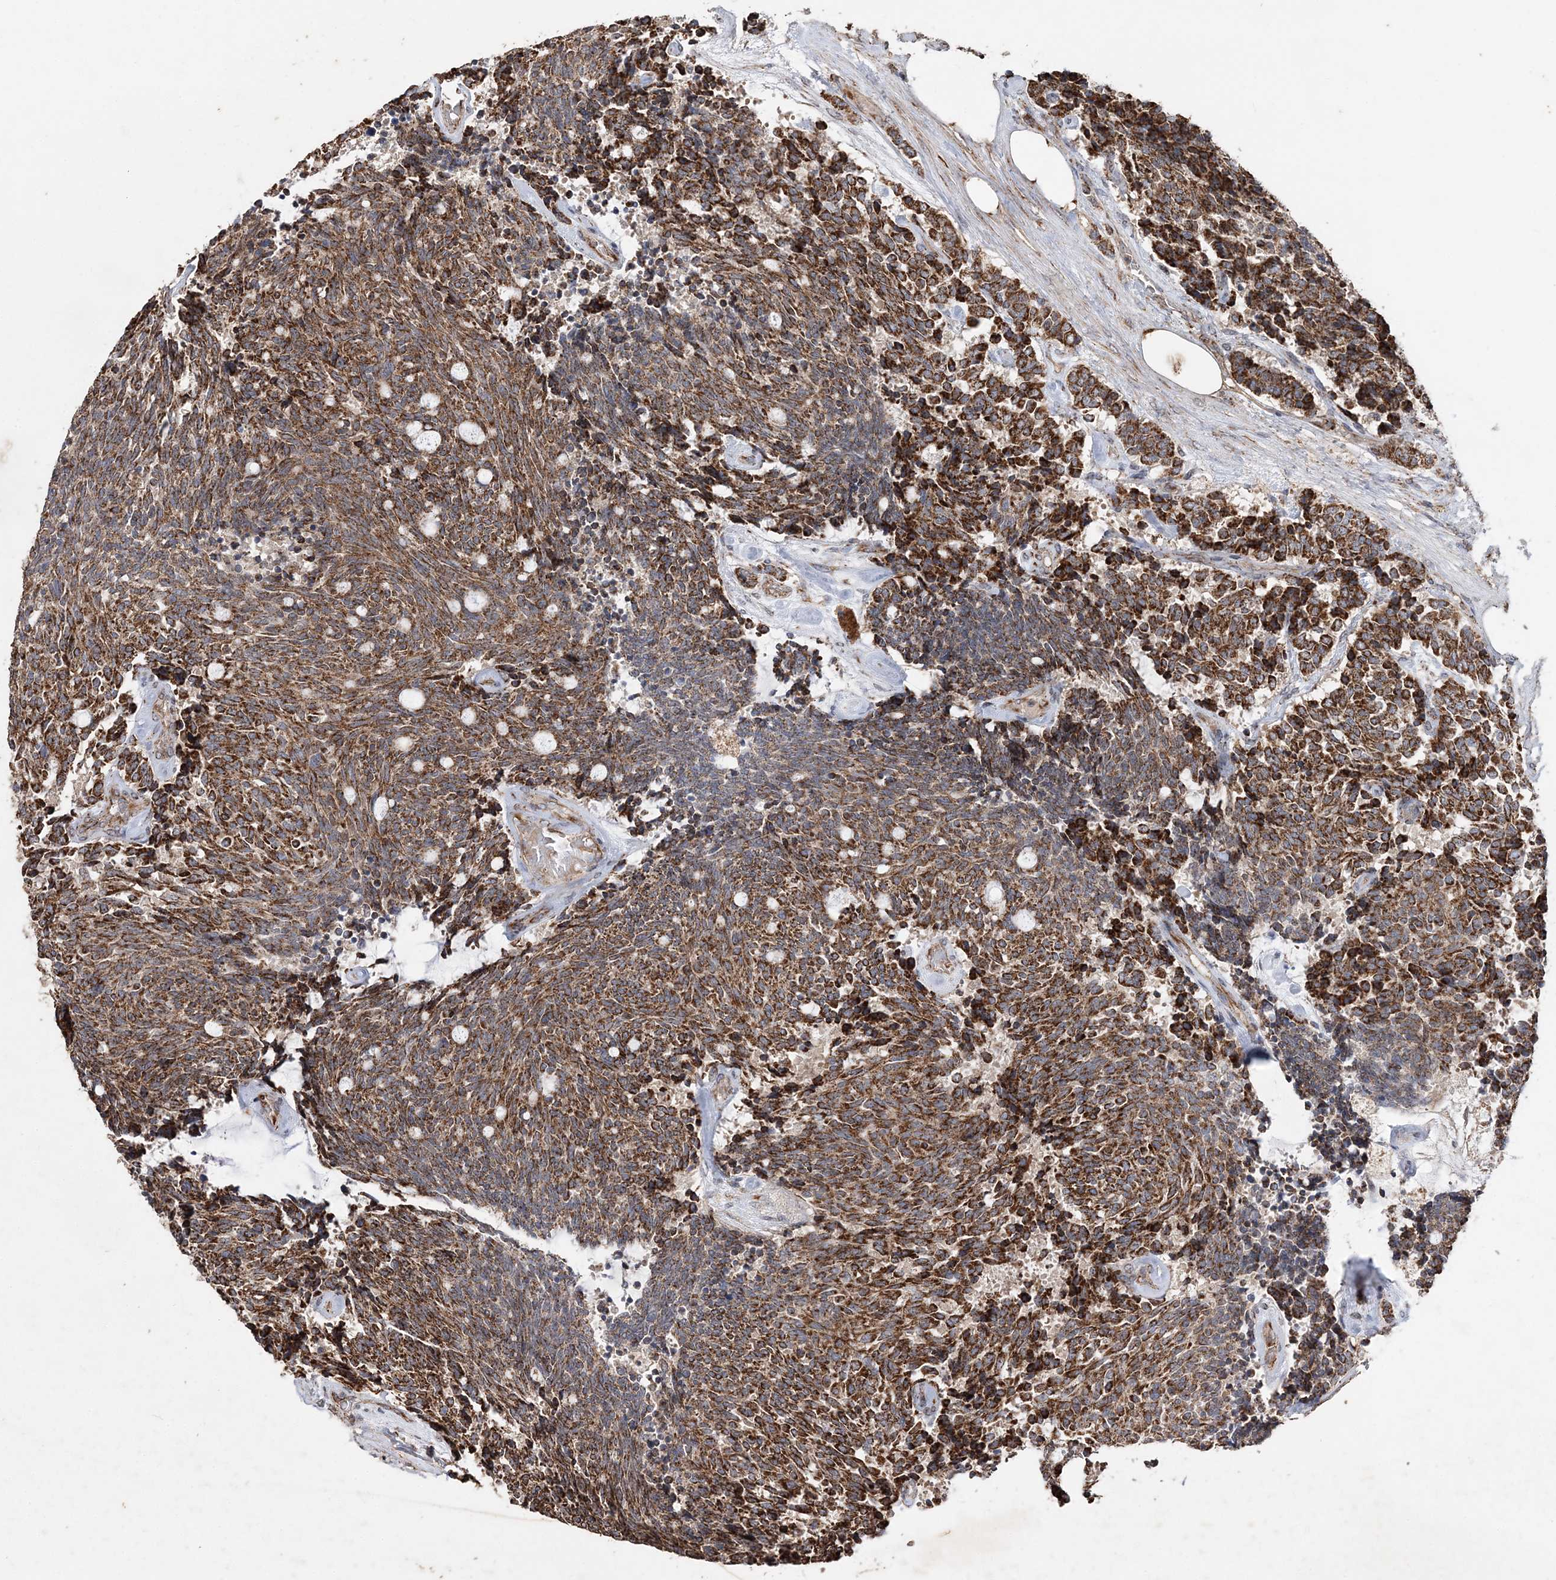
{"staining": {"intensity": "strong", "quantity": ">75%", "location": "cytoplasmic/membranous"}, "tissue": "carcinoid", "cell_type": "Tumor cells", "image_type": "cancer", "snomed": [{"axis": "morphology", "description": "Carcinoid, malignant, NOS"}, {"axis": "topography", "description": "Pancreas"}], "caption": "Strong cytoplasmic/membranous protein positivity is seen in approximately >75% of tumor cells in carcinoid.", "gene": "POC5", "patient": {"sex": "female", "age": 54}}